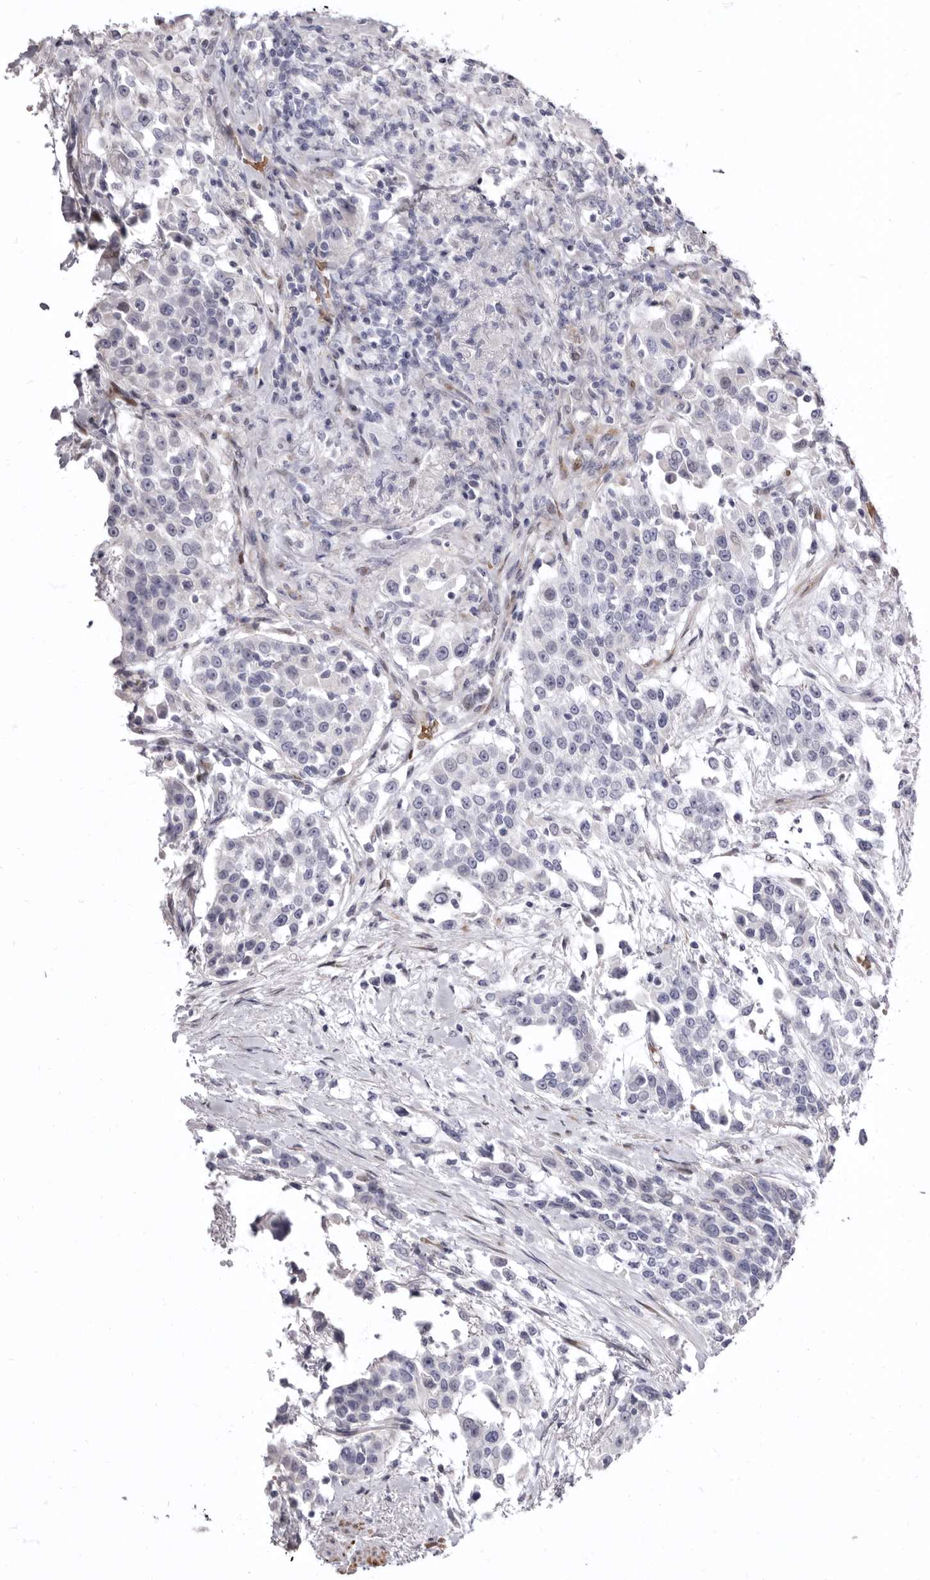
{"staining": {"intensity": "negative", "quantity": "none", "location": "none"}, "tissue": "urothelial cancer", "cell_type": "Tumor cells", "image_type": "cancer", "snomed": [{"axis": "morphology", "description": "Urothelial carcinoma, High grade"}, {"axis": "topography", "description": "Urinary bladder"}], "caption": "The immunohistochemistry (IHC) micrograph has no significant expression in tumor cells of high-grade urothelial carcinoma tissue. (DAB (3,3'-diaminobenzidine) immunohistochemistry with hematoxylin counter stain).", "gene": "AIDA", "patient": {"sex": "female", "age": 80}}